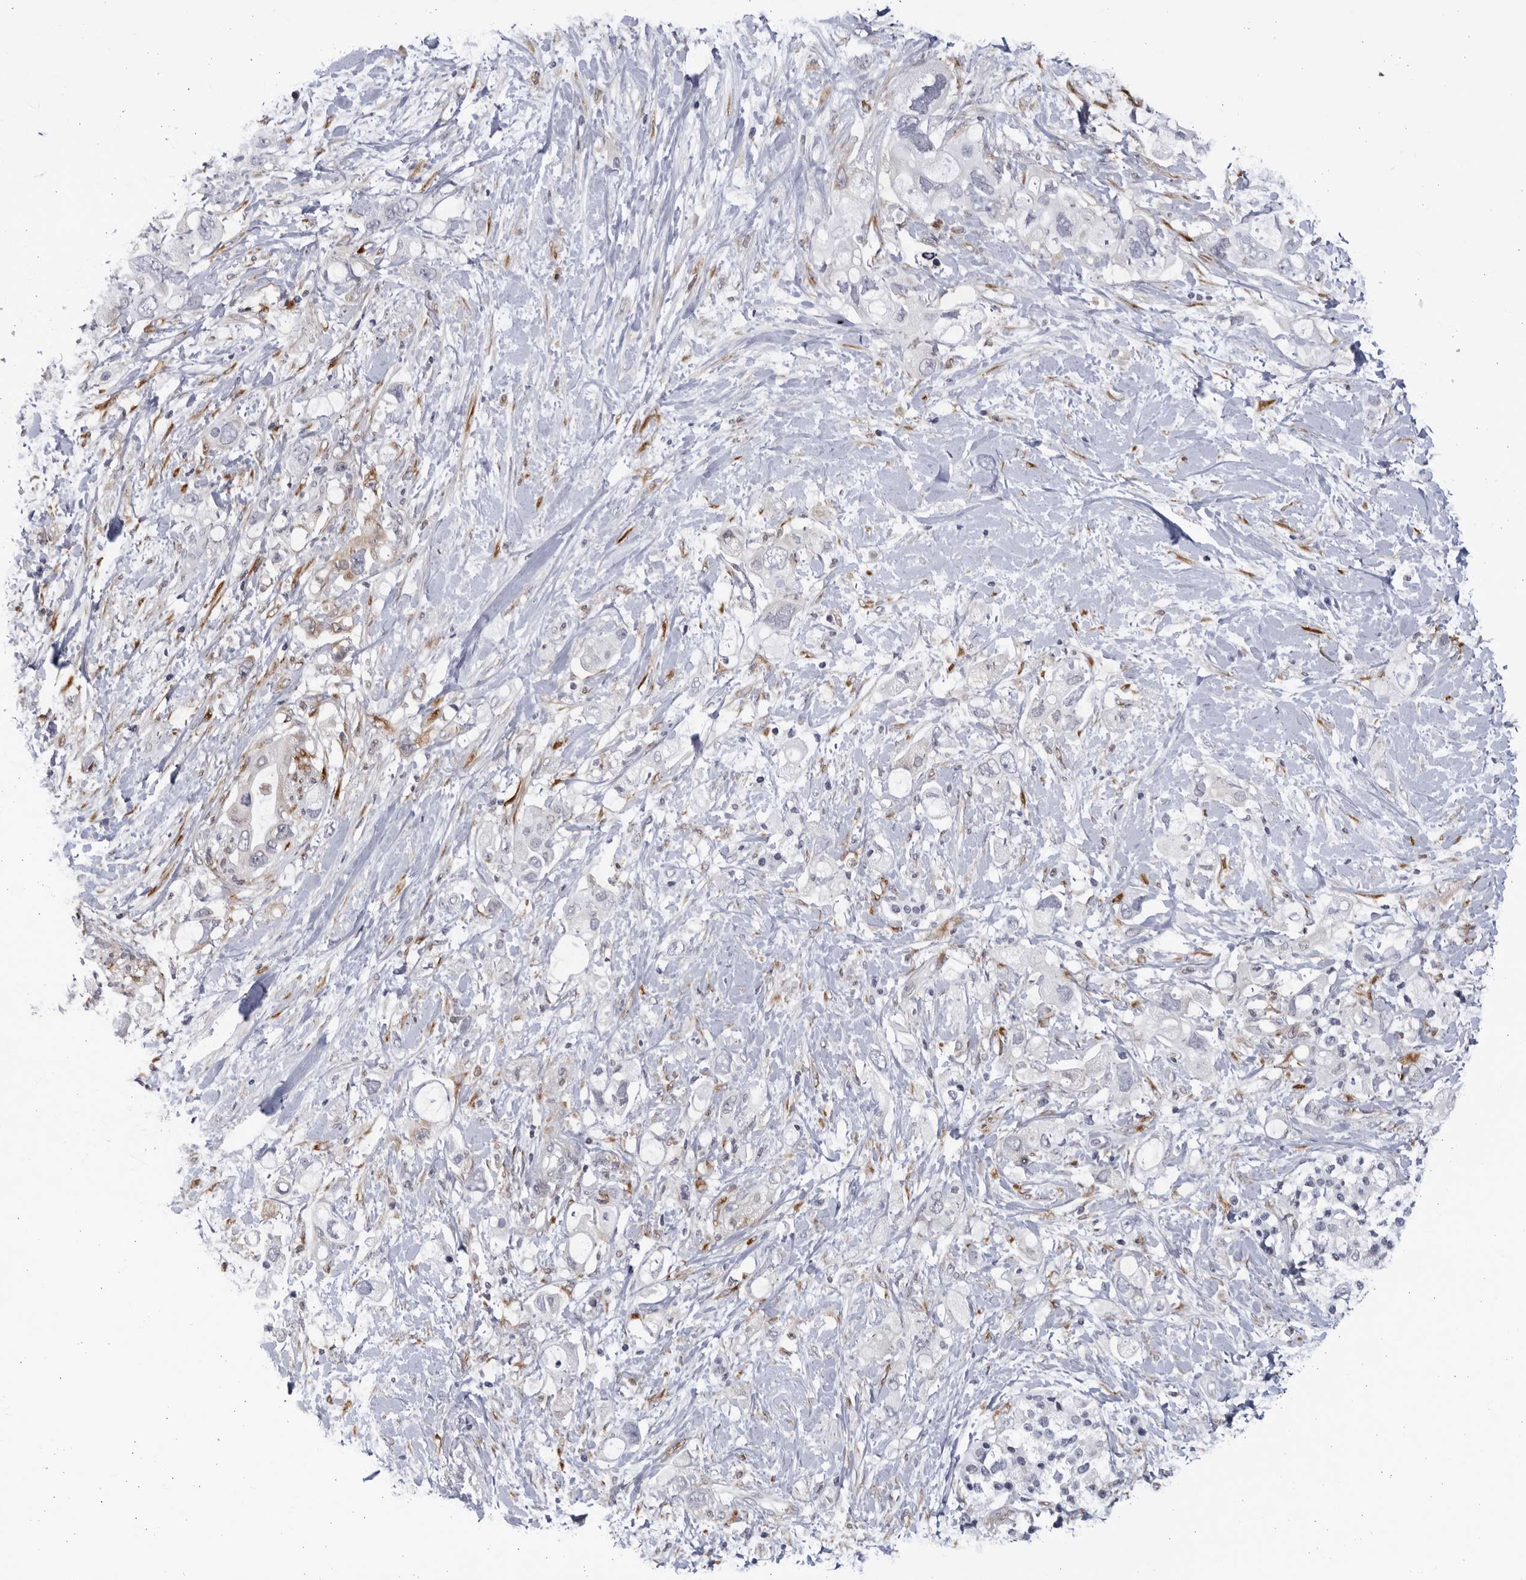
{"staining": {"intensity": "negative", "quantity": "none", "location": "none"}, "tissue": "pancreatic cancer", "cell_type": "Tumor cells", "image_type": "cancer", "snomed": [{"axis": "morphology", "description": "Adenocarcinoma, NOS"}, {"axis": "topography", "description": "Pancreas"}], "caption": "IHC histopathology image of human pancreatic cancer (adenocarcinoma) stained for a protein (brown), which reveals no staining in tumor cells.", "gene": "BMP2K", "patient": {"sex": "female", "age": 56}}